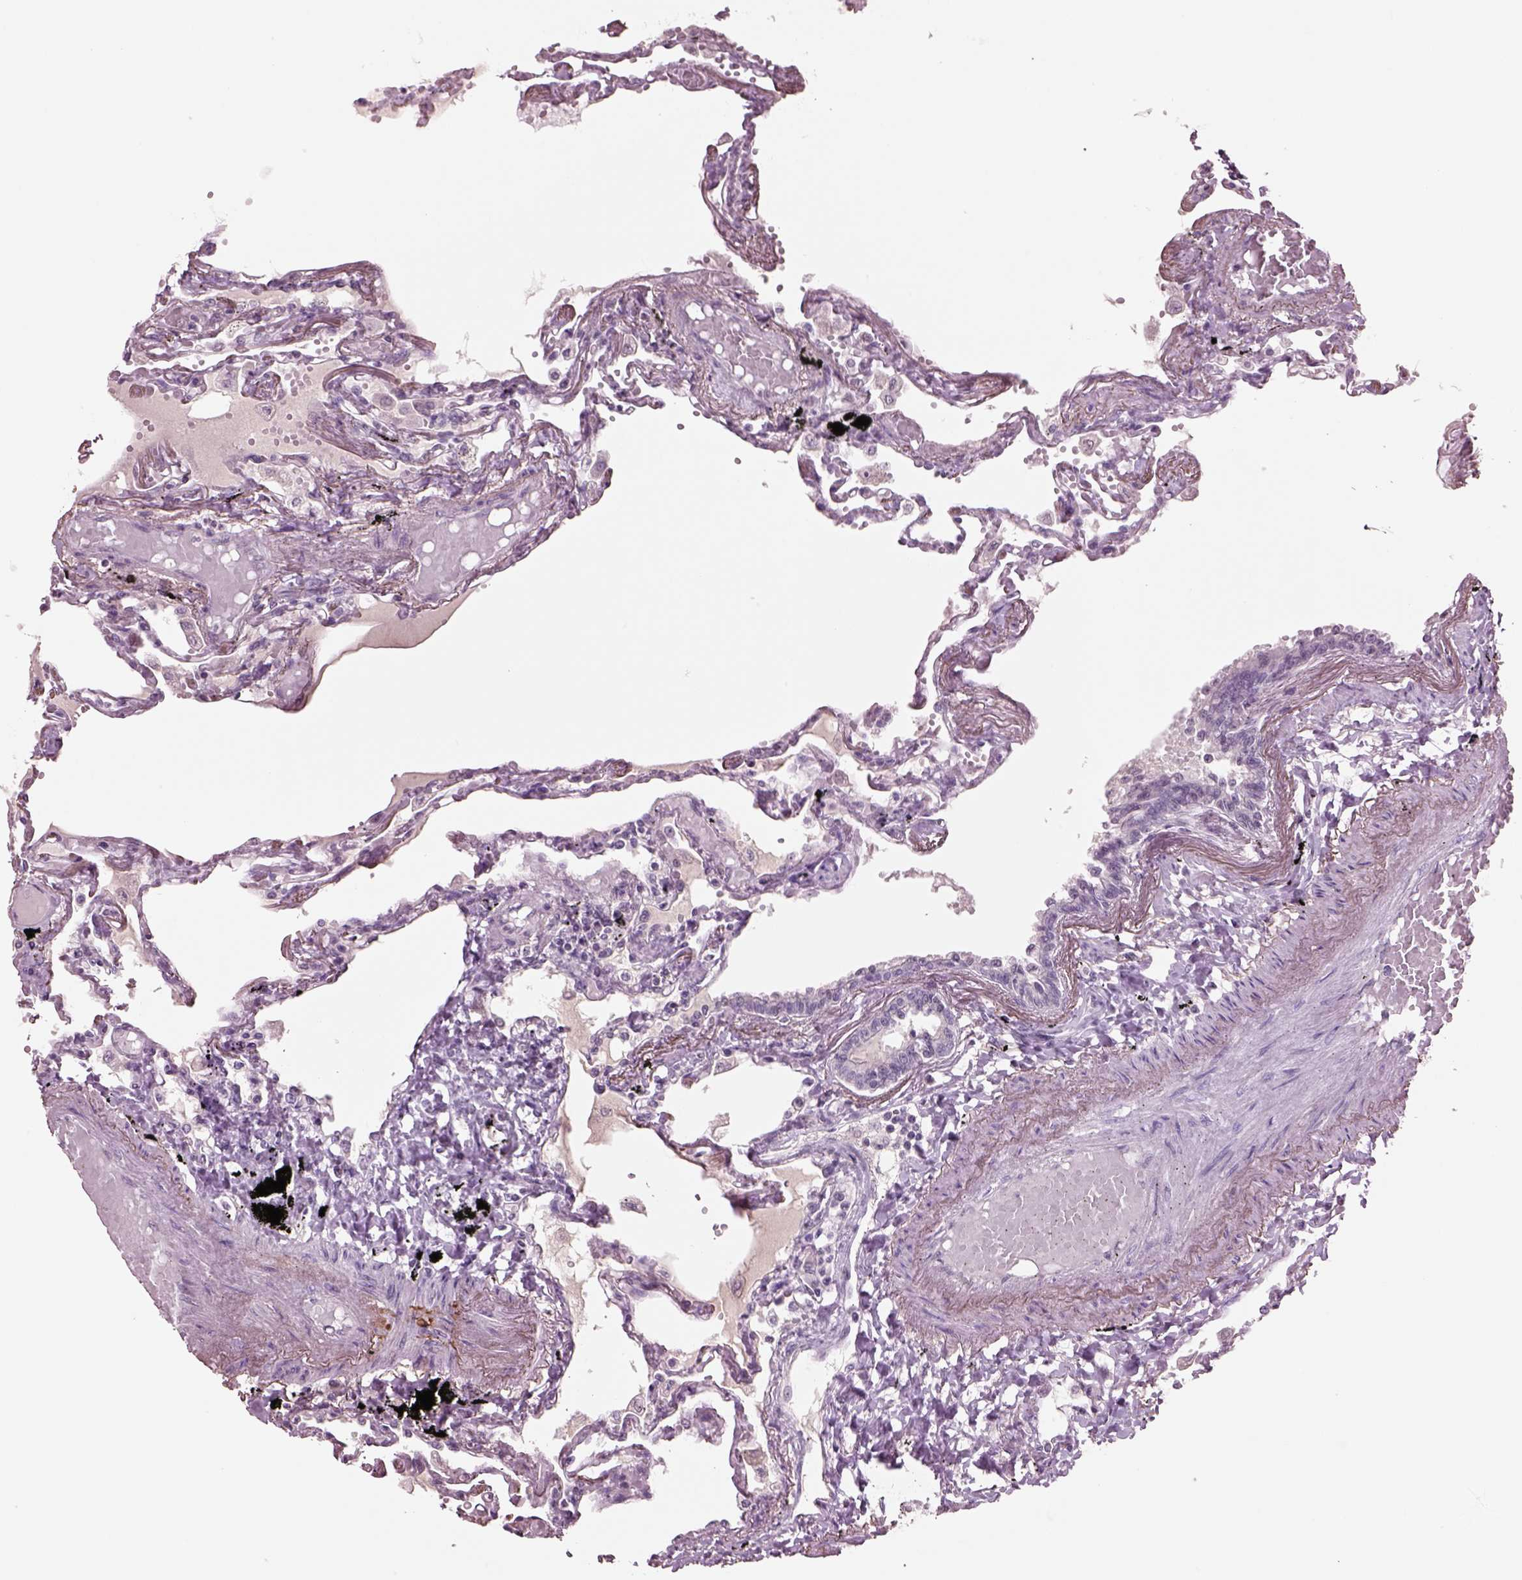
{"staining": {"intensity": "moderate", "quantity": "25%-75%", "location": "nuclear"}, "tissue": "lung", "cell_type": "Alveolar cells", "image_type": "normal", "snomed": [{"axis": "morphology", "description": "Normal tissue, NOS"}, {"axis": "morphology", "description": "Adenocarcinoma, NOS"}, {"axis": "topography", "description": "Cartilage tissue"}, {"axis": "topography", "description": "Lung"}], "caption": "Alveolar cells display moderate nuclear positivity in approximately 25%-75% of cells in benign lung. The protein of interest is stained brown, and the nuclei are stained in blue (DAB (3,3'-diaminobenzidine) IHC with brightfield microscopy, high magnification).", "gene": "SEPHS1", "patient": {"sex": "female", "age": 67}}